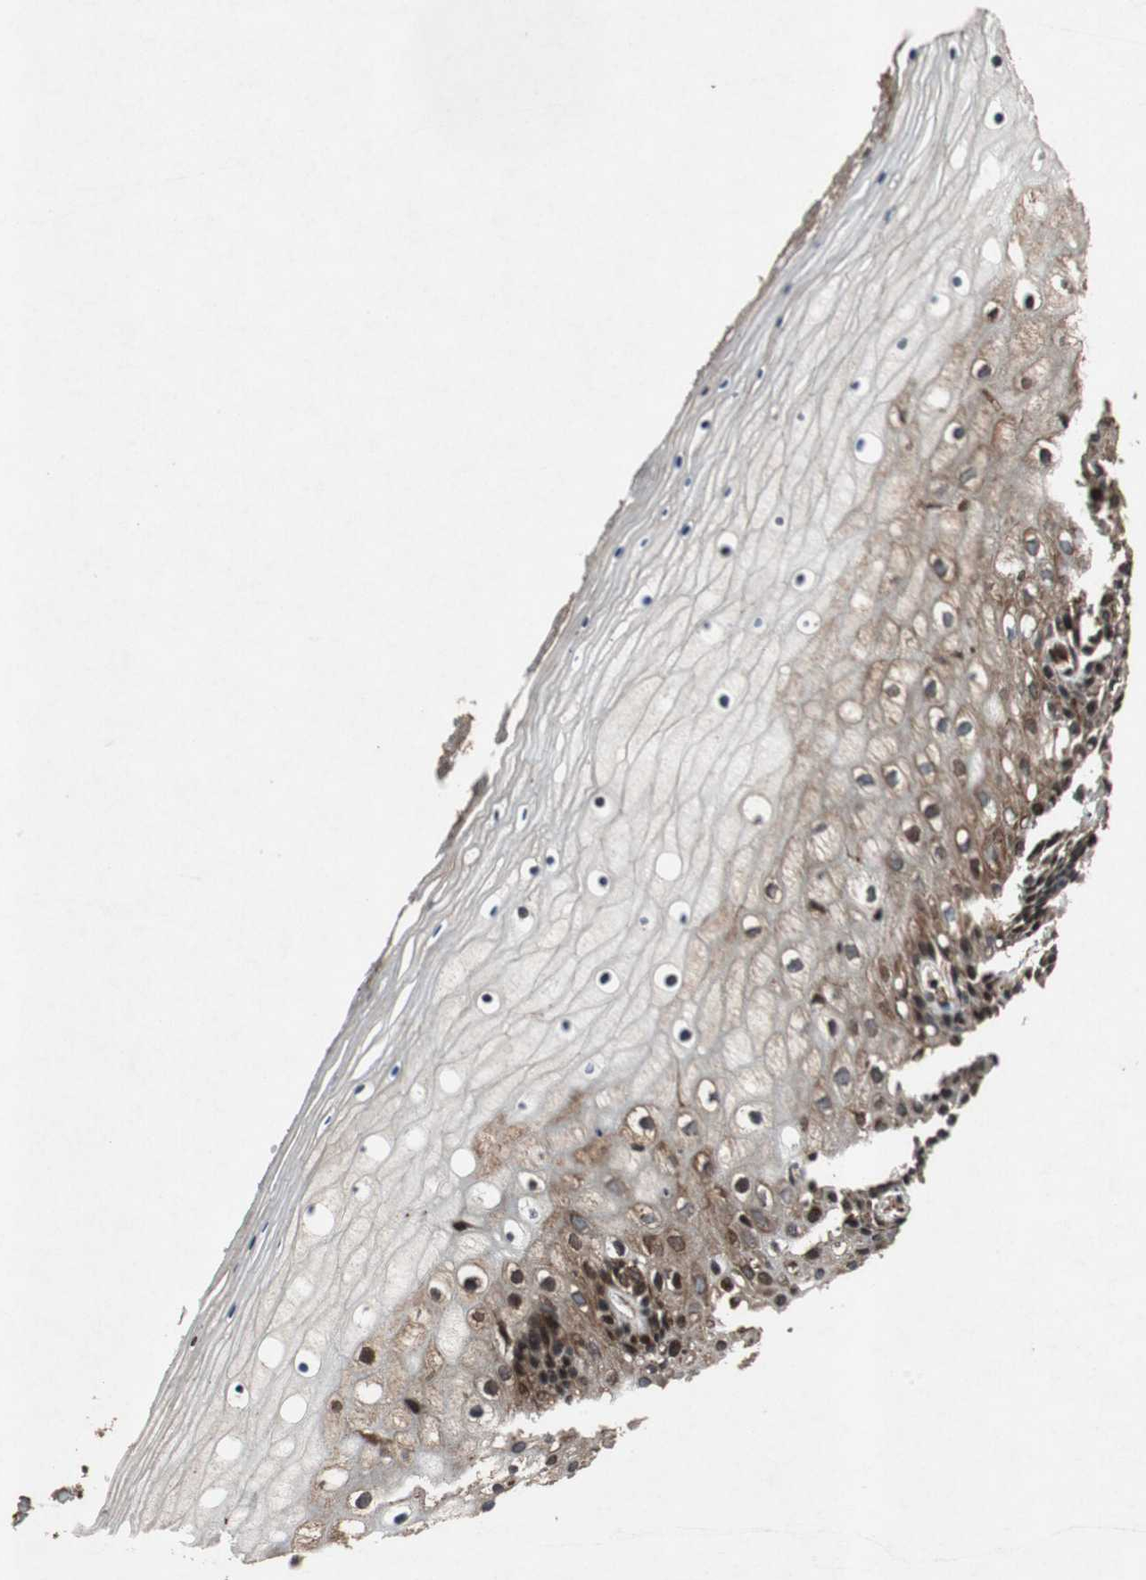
{"staining": {"intensity": "moderate", "quantity": "25%-75%", "location": "cytoplasmic/membranous"}, "tissue": "vagina", "cell_type": "Squamous epithelial cells", "image_type": "normal", "snomed": [{"axis": "morphology", "description": "Normal tissue, NOS"}, {"axis": "topography", "description": "Vagina"}], "caption": "Immunohistochemical staining of benign vagina demonstrates medium levels of moderate cytoplasmic/membranous positivity in approximately 25%-75% of squamous epithelial cells.", "gene": "TUBA4A", "patient": {"sex": "female", "age": 46}}